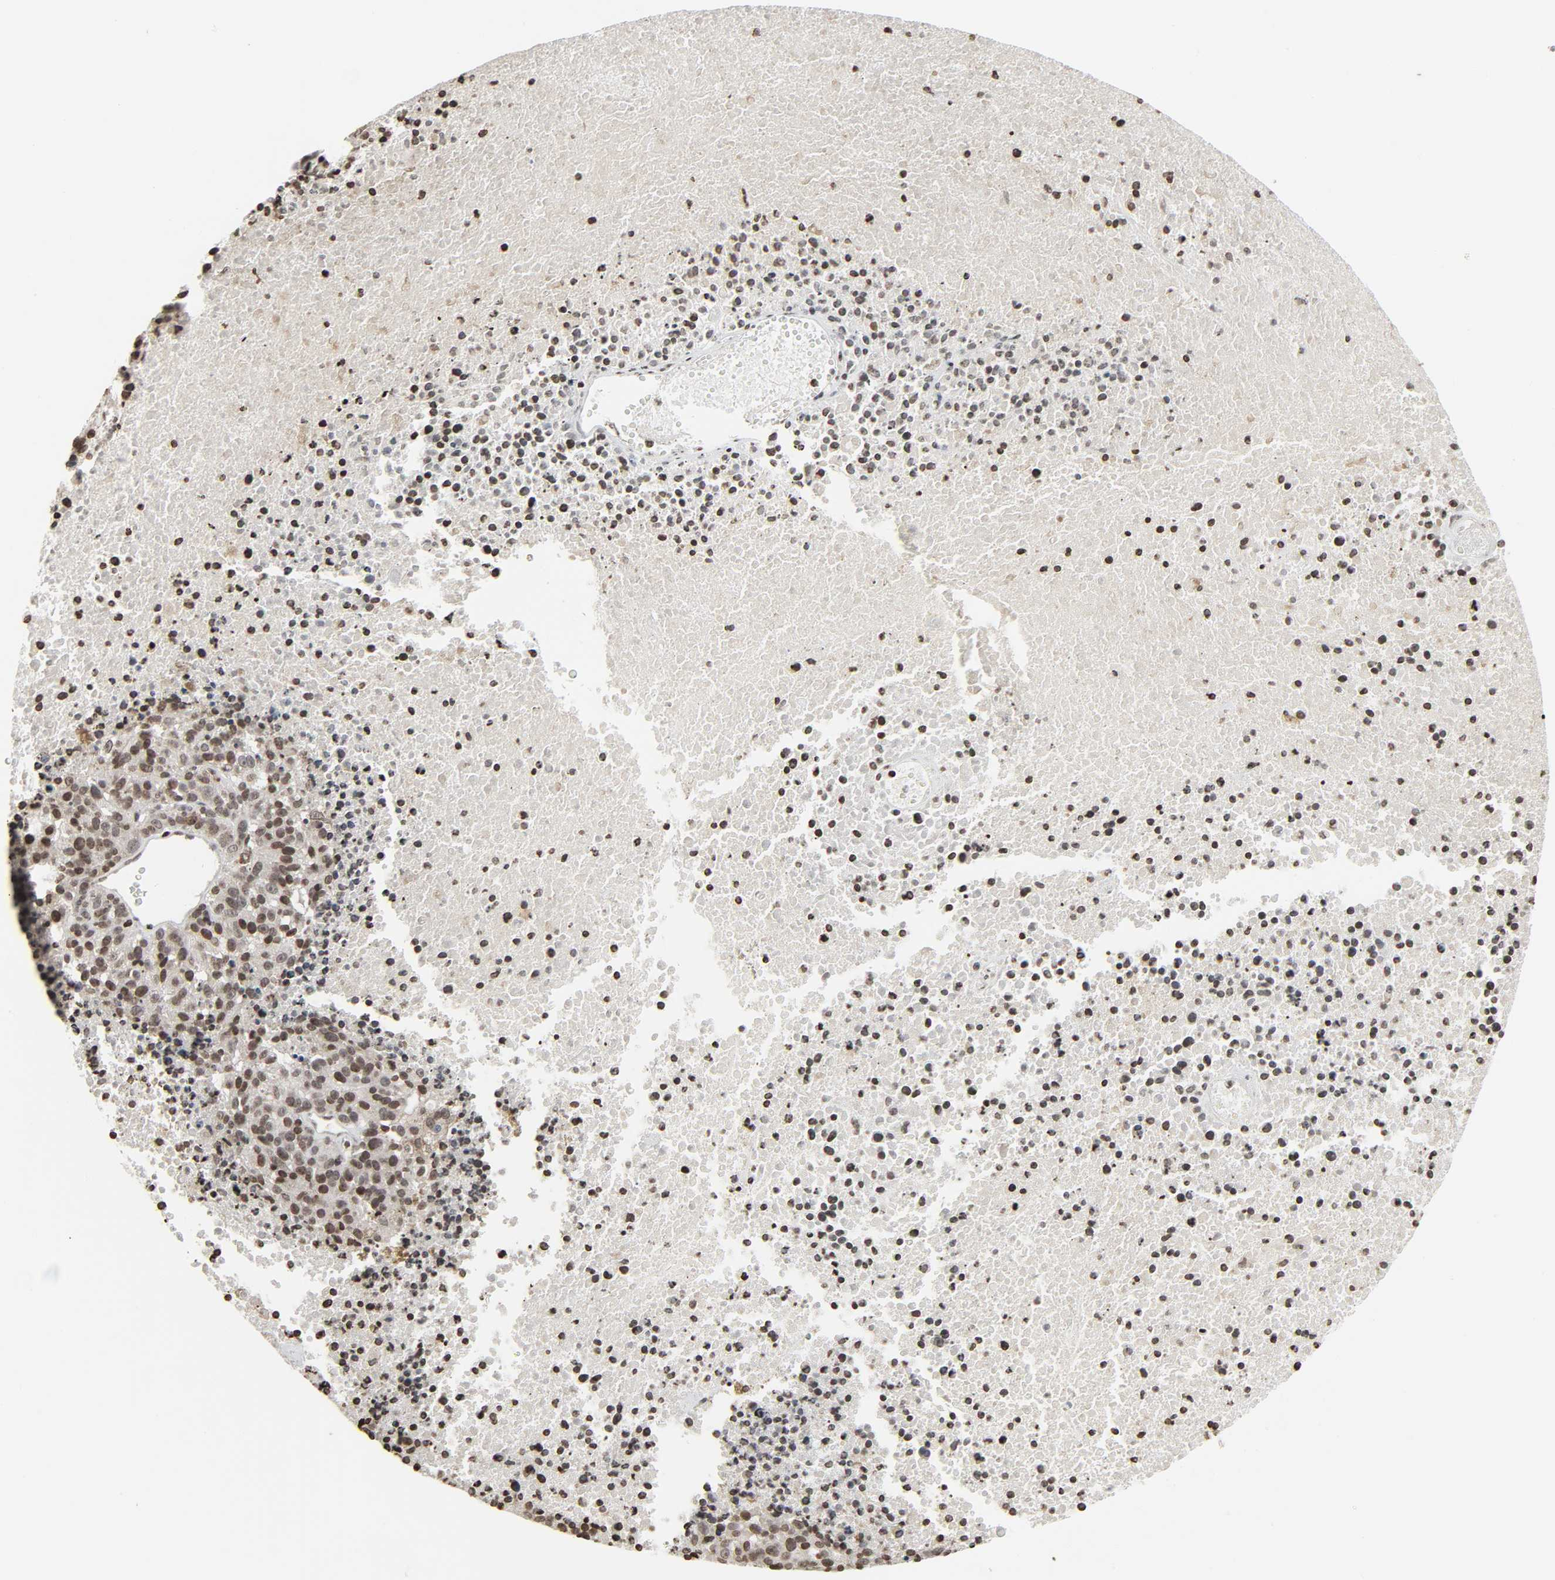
{"staining": {"intensity": "moderate", "quantity": ">75%", "location": "nuclear"}, "tissue": "melanoma", "cell_type": "Tumor cells", "image_type": "cancer", "snomed": [{"axis": "morphology", "description": "Malignant melanoma, Metastatic site"}, {"axis": "topography", "description": "Cerebral cortex"}], "caption": "Malignant melanoma (metastatic site) tissue displays moderate nuclear staining in approximately >75% of tumor cells, visualized by immunohistochemistry.", "gene": "ELAVL1", "patient": {"sex": "female", "age": 52}}